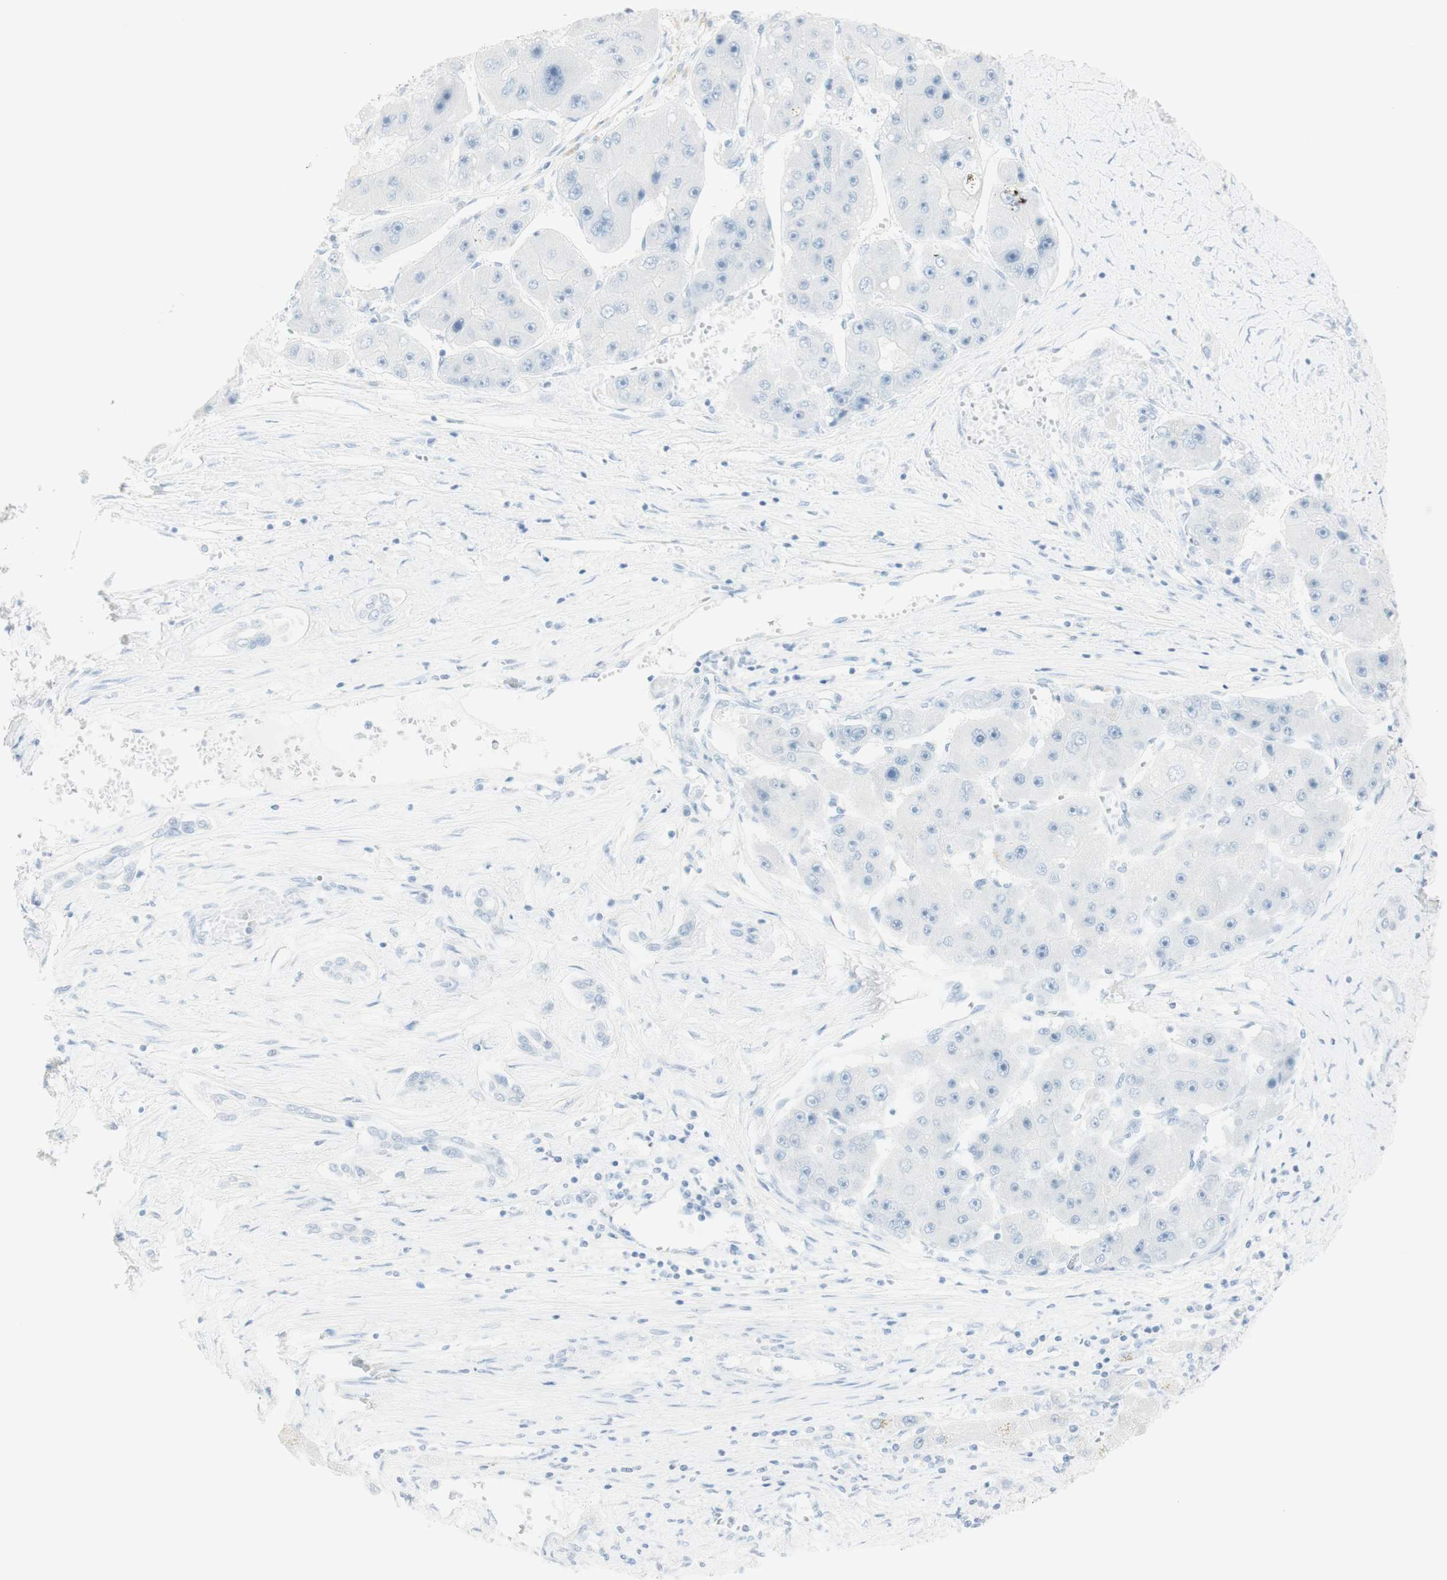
{"staining": {"intensity": "negative", "quantity": "none", "location": "none"}, "tissue": "liver cancer", "cell_type": "Tumor cells", "image_type": "cancer", "snomed": [{"axis": "morphology", "description": "Carcinoma, Hepatocellular, NOS"}, {"axis": "topography", "description": "Liver"}], "caption": "A high-resolution histopathology image shows immunohistochemistry (IHC) staining of liver cancer (hepatocellular carcinoma), which demonstrates no significant staining in tumor cells. (DAB immunohistochemistry (IHC) with hematoxylin counter stain).", "gene": "NAPSA", "patient": {"sex": "female", "age": 61}}